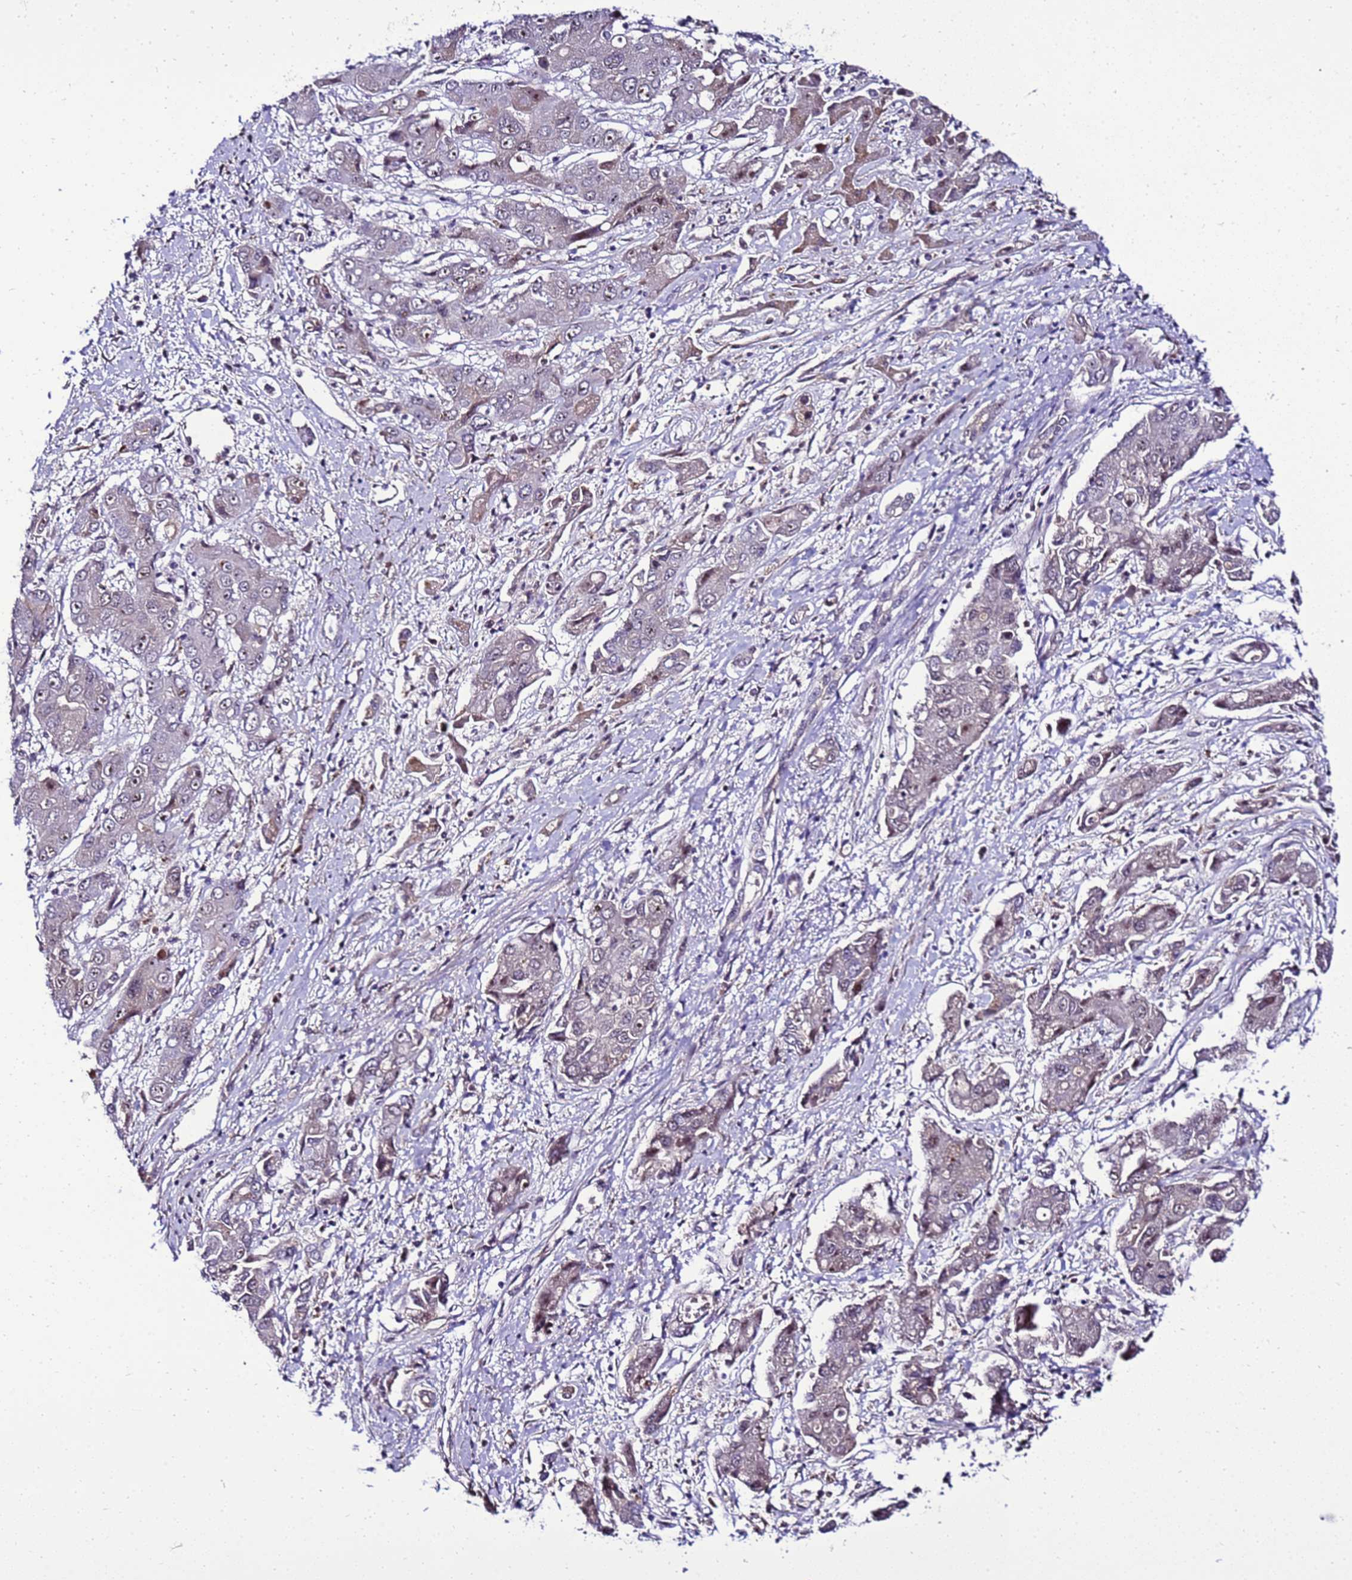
{"staining": {"intensity": "weak", "quantity": "<25%", "location": "cytoplasmic/membranous,nuclear"}, "tissue": "liver cancer", "cell_type": "Tumor cells", "image_type": "cancer", "snomed": [{"axis": "morphology", "description": "Cholangiocarcinoma"}, {"axis": "topography", "description": "Liver"}], "caption": "This is an immunohistochemistry (IHC) micrograph of liver cholangiocarcinoma. There is no expression in tumor cells.", "gene": "C19orf47", "patient": {"sex": "male", "age": 67}}